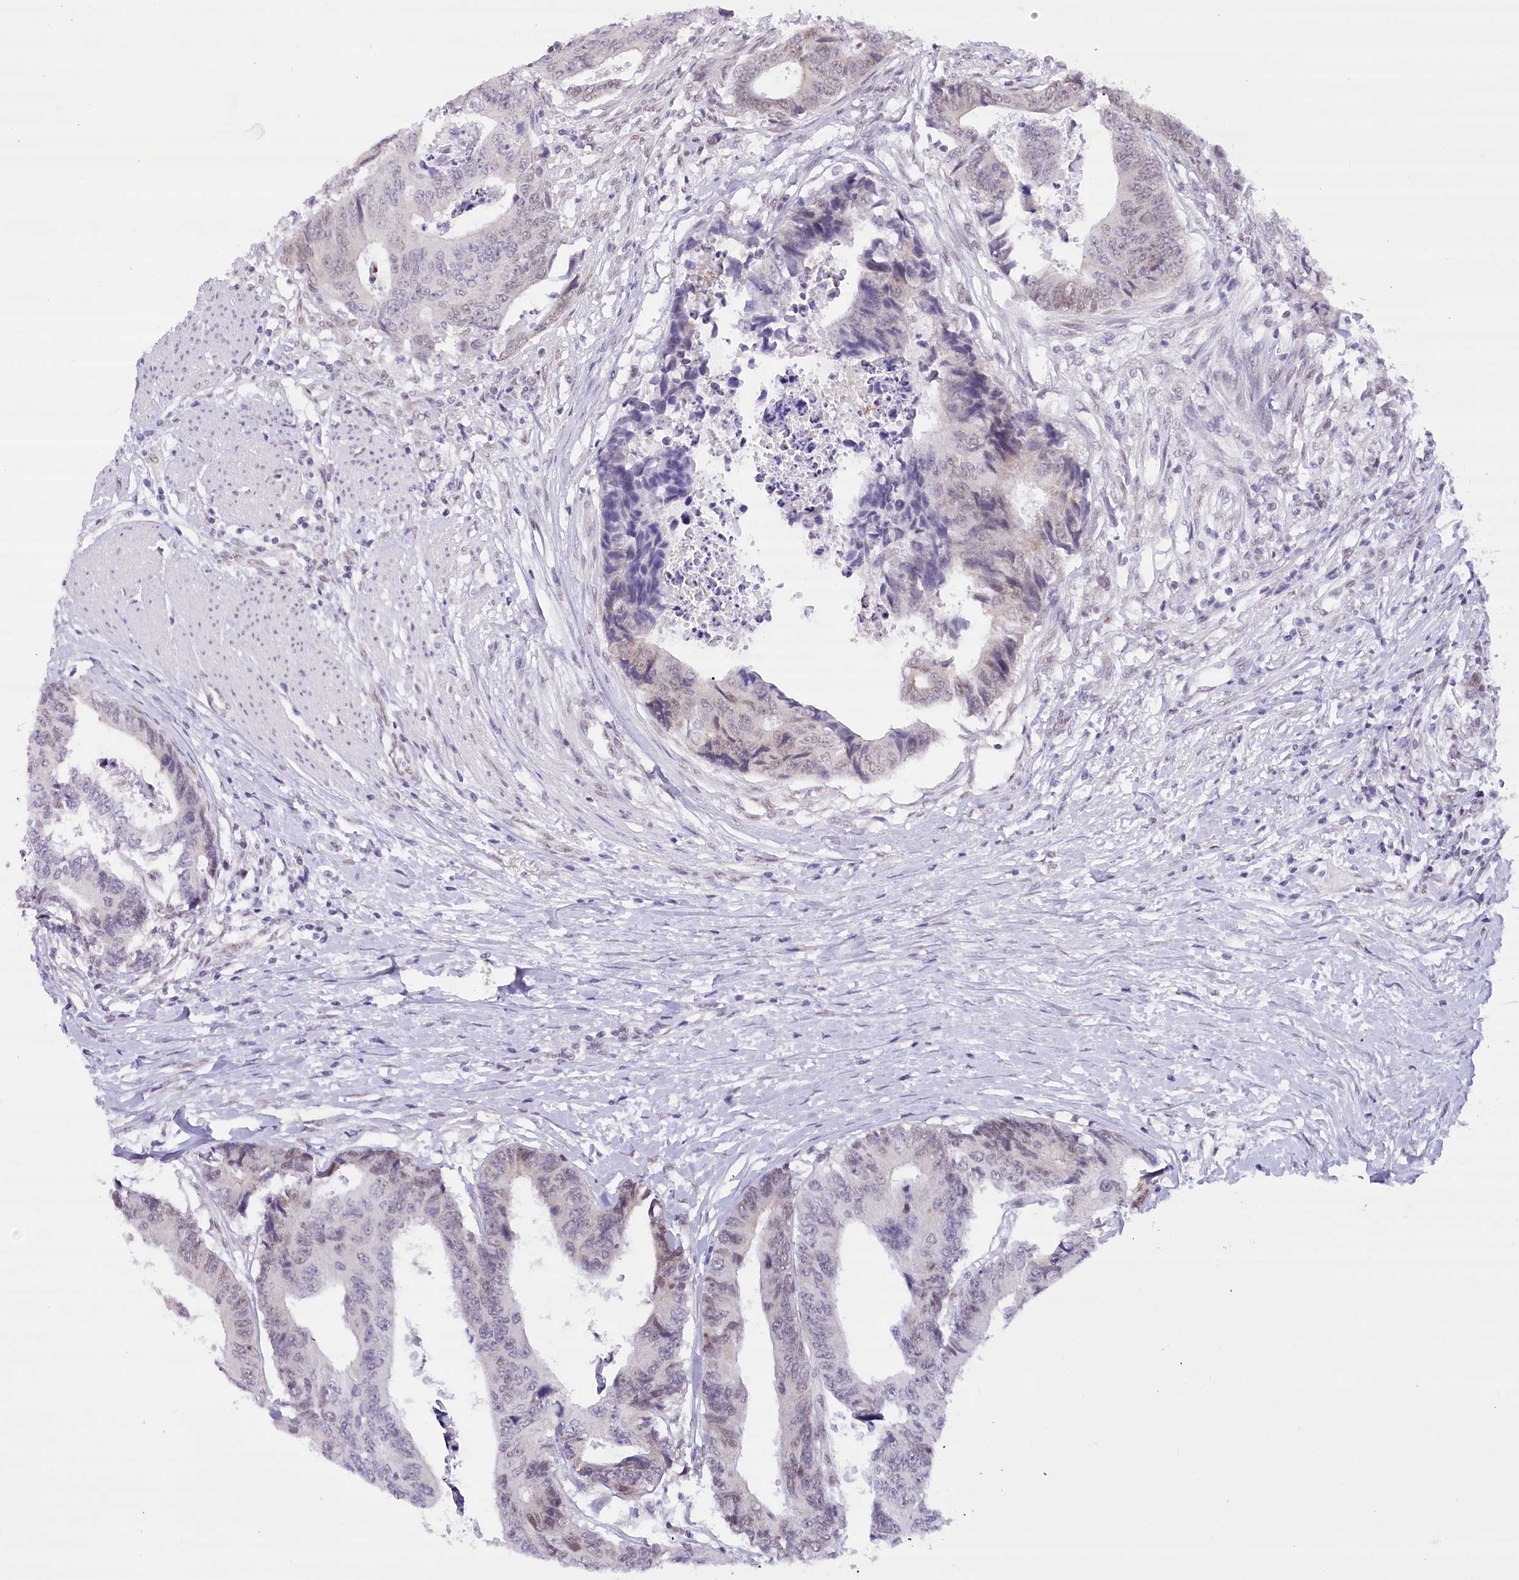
{"staining": {"intensity": "weak", "quantity": "<25%", "location": "nuclear"}, "tissue": "colorectal cancer", "cell_type": "Tumor cells", "image_type": "cancer", "snomed": [{"axis": "morphology", "description": "Adenocarcinoma, NOS"}, {"axis": "topography", "description": "Rectum"}], "caption": "The immunohistochemistry micrograph has no significant staining in tumor cells of colorectal cancer tissue.", "gene": "HNRNPA0", "patient": {"sex": "male", "age": 84}}